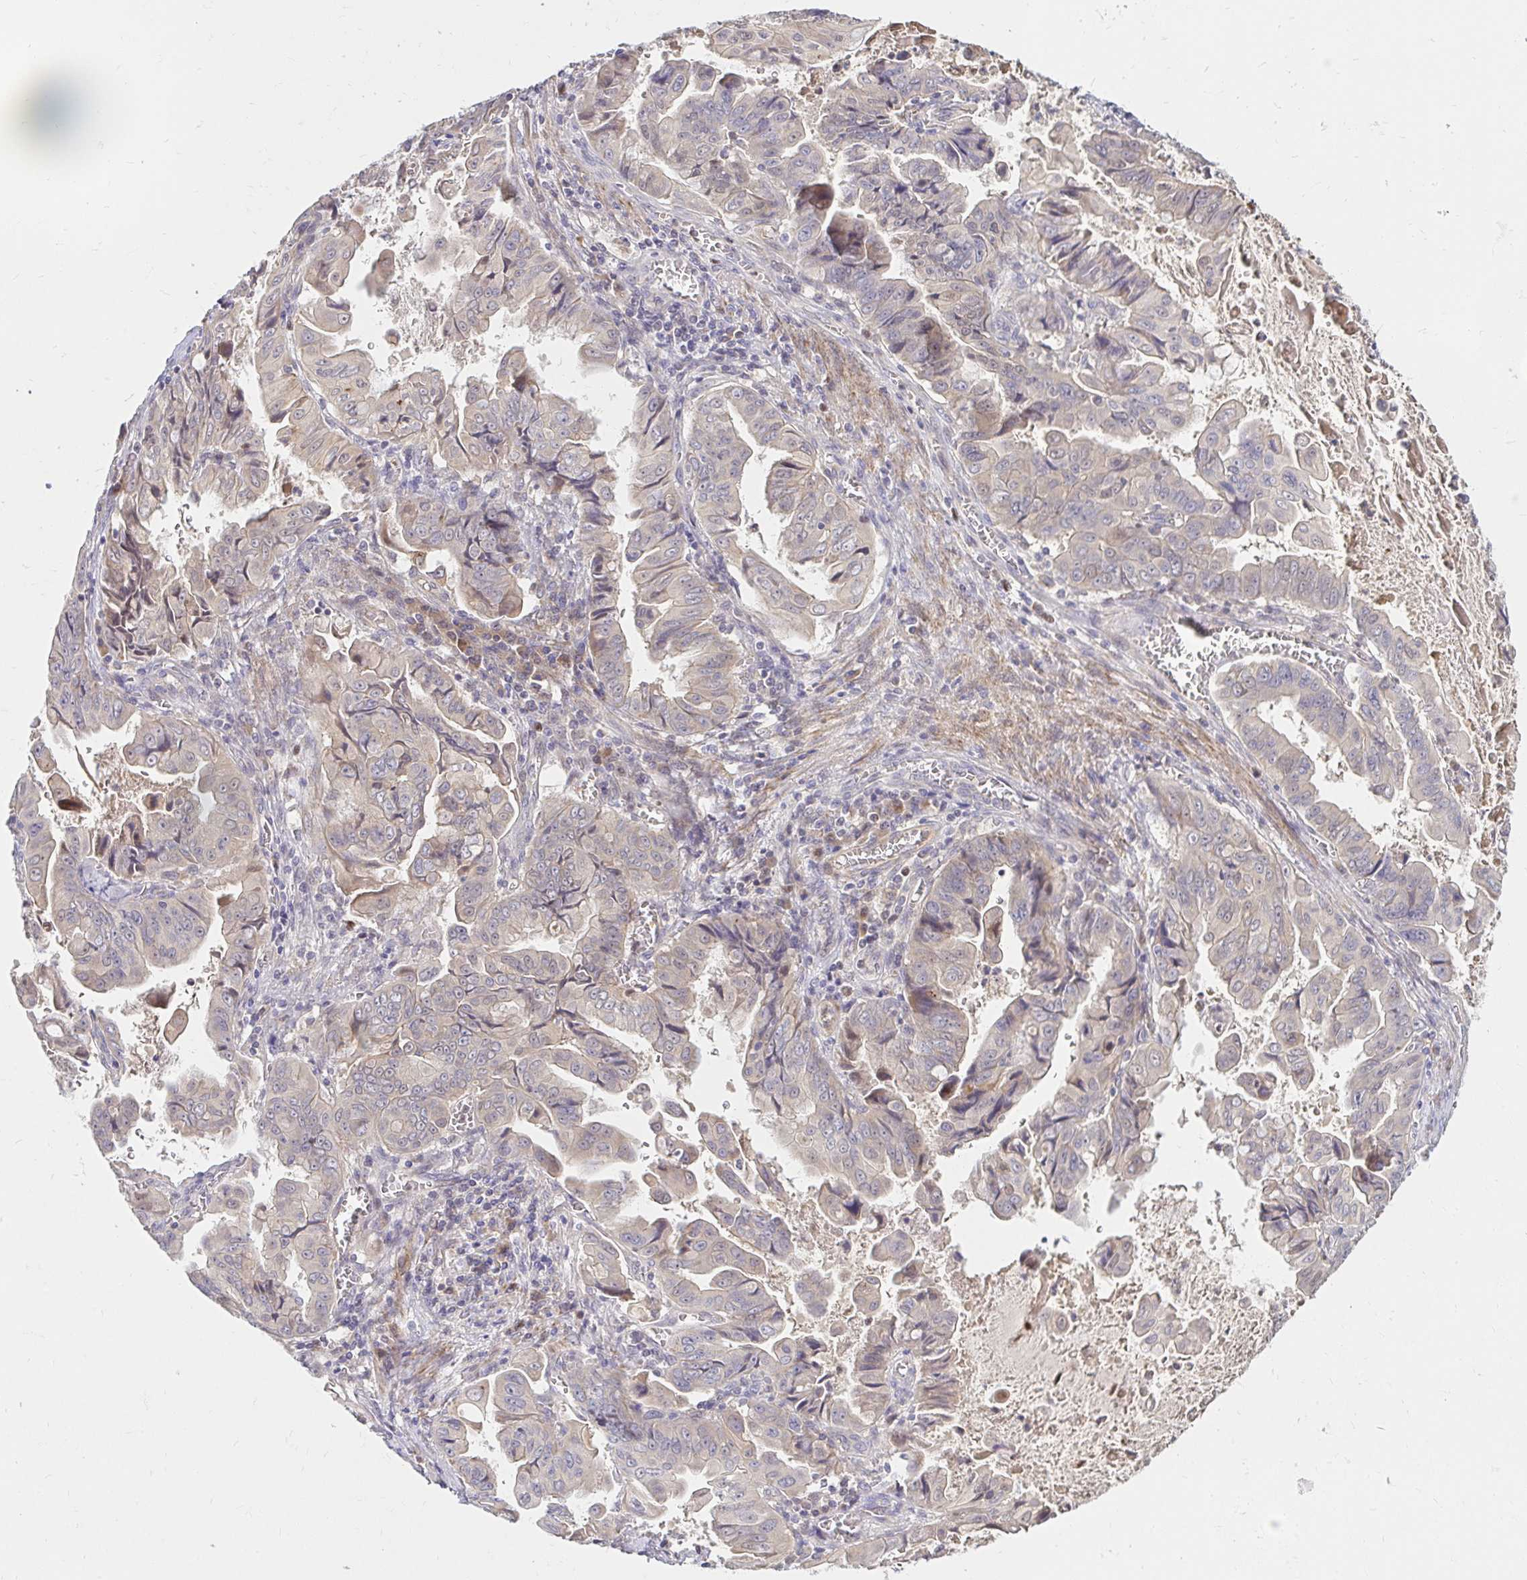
{"staining": {"intensity": "negative", "quantity": "none", "location": "none"}, "tissue": "stomach cancer", "cell_type": "Tumor cells", "image_type": "cancer", "snomed": [{"axis": "morphology", "description": "Adenocarcinoma, NOS"}, {"axis": "topography", "description": "Stomach, upper"}], "caption": "Tumor cells show no significant expression in stomach cancer (adenocarcinoma).", "gene": "ARHGEF37", "patient": {"sex": "male", "age": 80}}